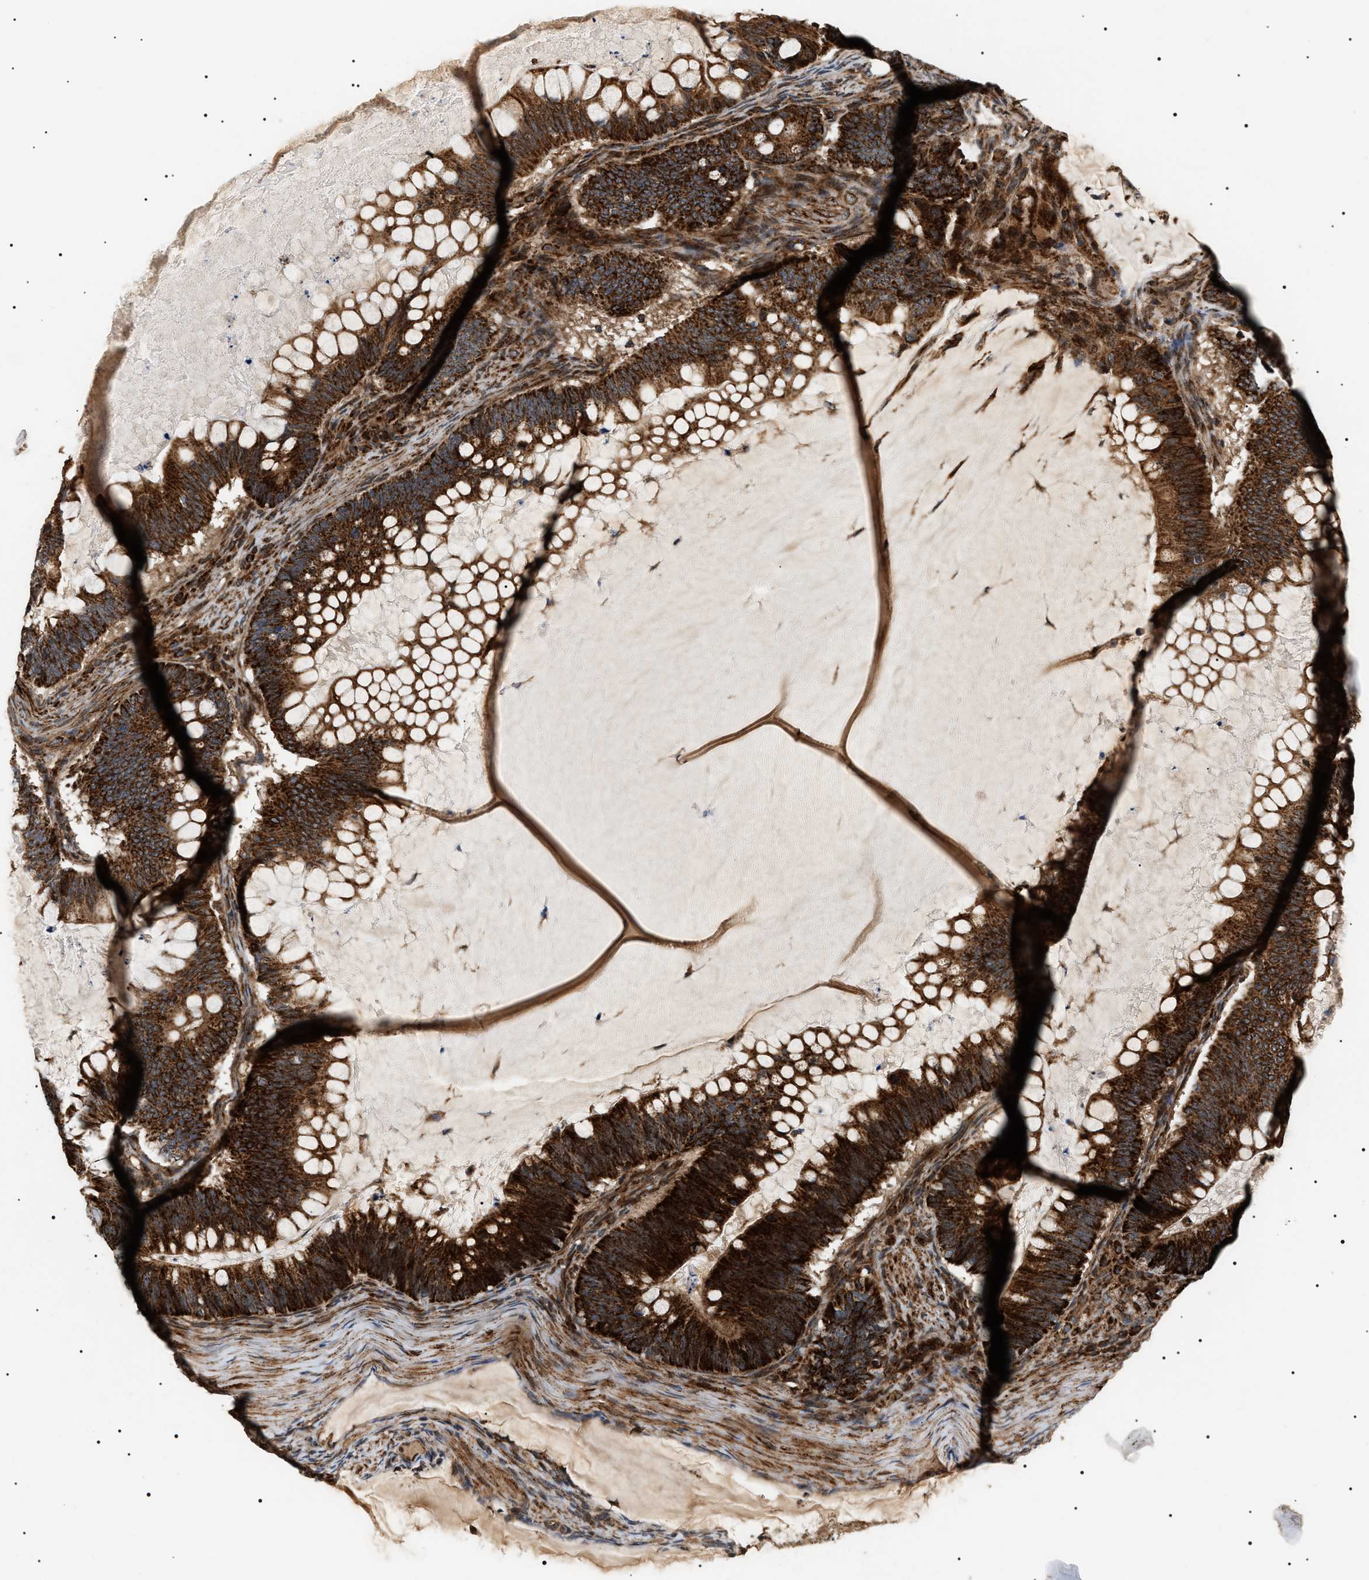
{"staining": {"intensity": "strong", "quantity": ">75%", "location": "cytoplasmic/membranous"}, "tissue": "ovarian cancer", "cell_type": "Tumor cells", "image_type": "cancer", "snomed": [{"axis": "morphology", "description": "Cystadenocarcinoma, mucinous, NOS"}, {"axis": "topography", "description": "Ovary"}], "caption": "Immunohistochemistry (IHC) photomicrograph of human mucinous cystadenocarcinoma (ovarian) stained for a protein (brown), which demonstrates high levels of strong cytoplasmic/membranous staining in approximately >75% of tumor cells.", "gene": "ZBTB26", "patient": {"sex": "female", "age": 61}}